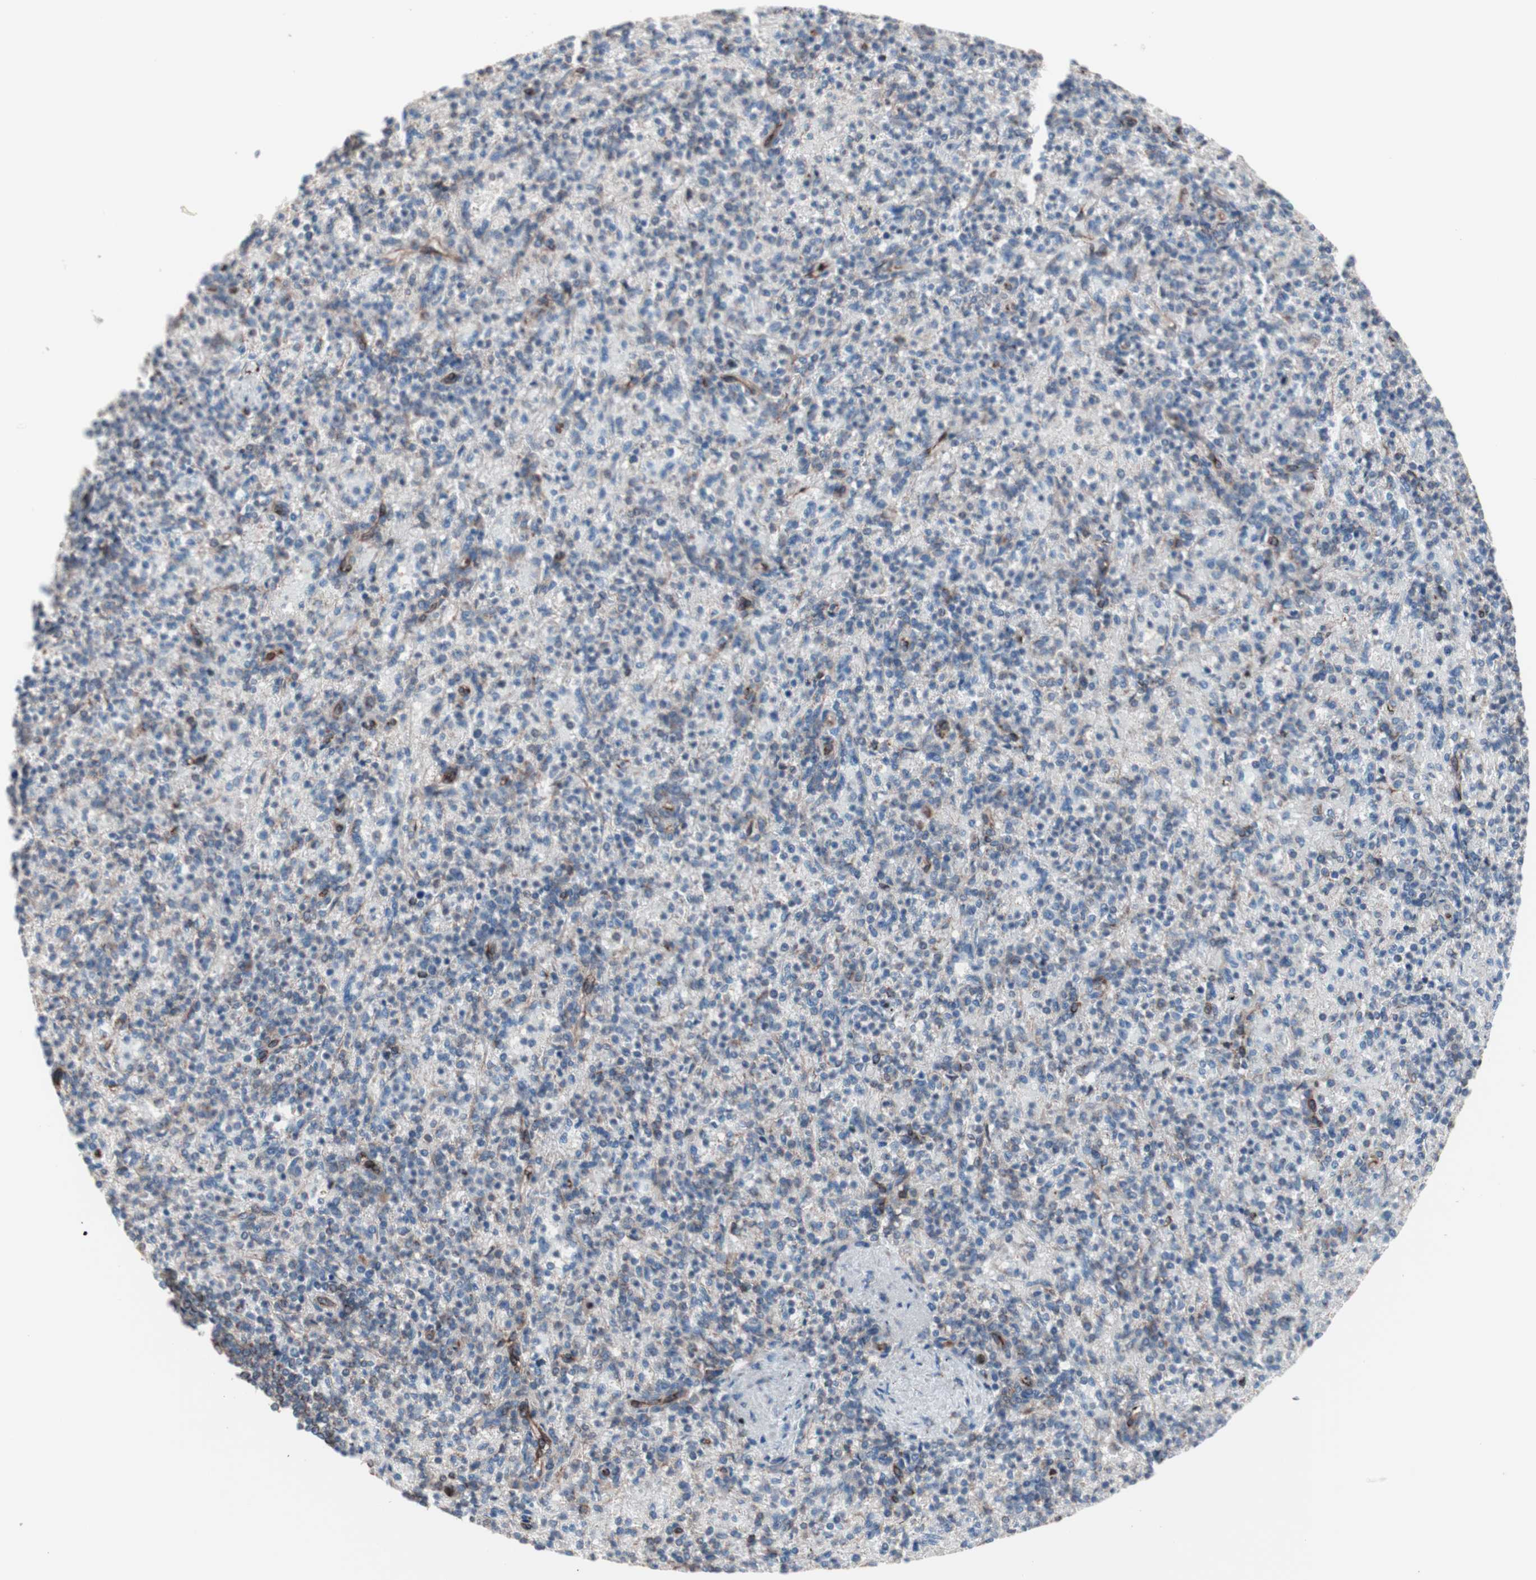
{"staining": {"intensity": "moderate", "quantity": ">75%", "location": "cytoplasmic/membranous"}, "tissue": "spleen", "cell_type": "Cells in red pulp", "image_type": "normal", "snomed": [{"axis": "morphology", "description": "Normal tissue, NOS"}, {"axis": "topography", "description": "Spleen"}], "caption": "High-magnification brightfield microscopy of normal spleen stained with DAB (3,3'-diaminobenzidine) (brown) and counterstained with hematoxylin (blue). cells in red pulp exhibit moderate cytoplasmic/membranous expression is present in about>75% of cells.", "gene": "CTTNBP2NL", "patient": {"sex": "female", "age": 74}}